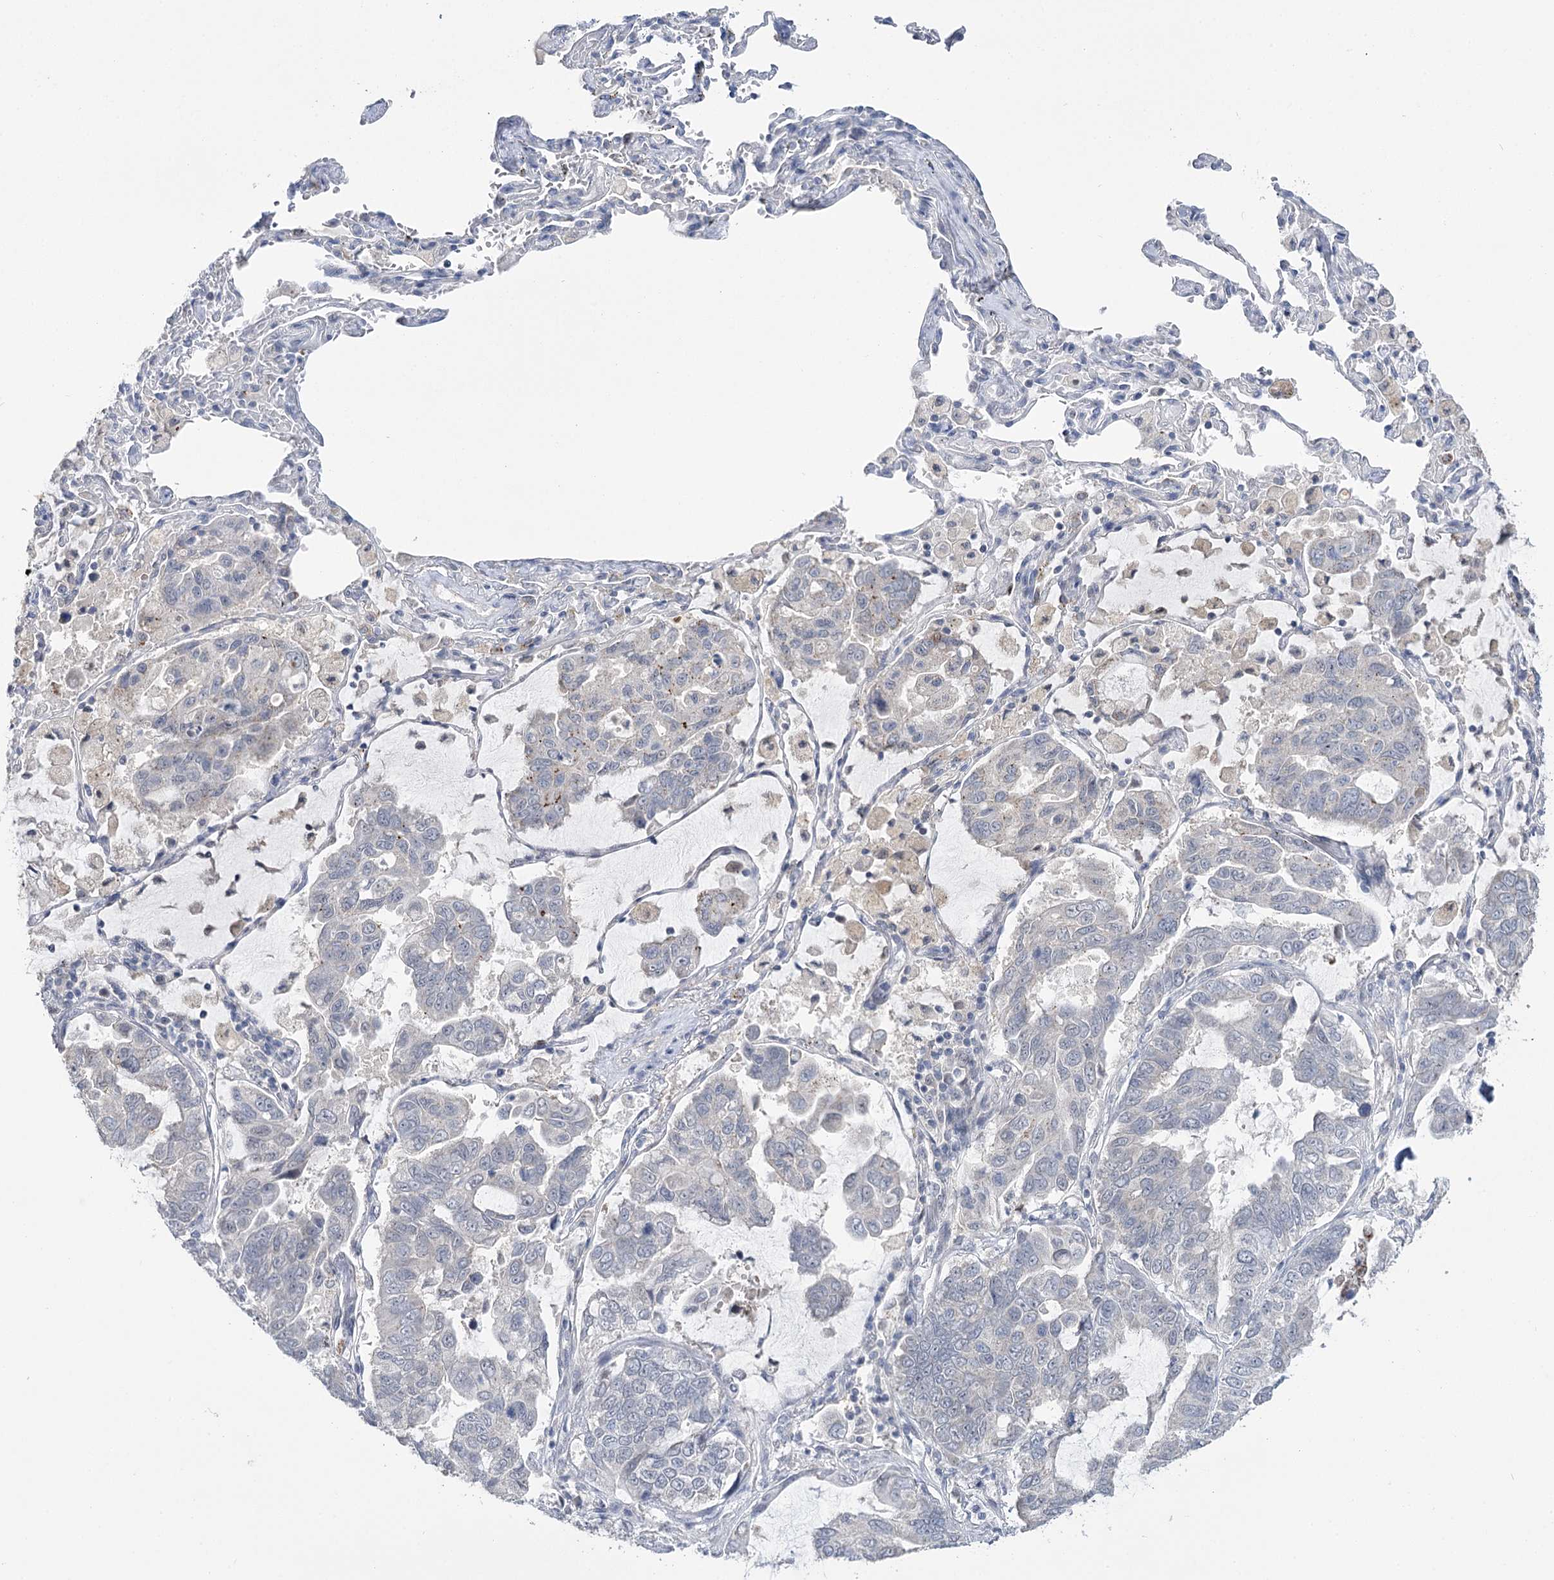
{"staining": {"intensity": "negative", "quantity": "none", "location": "none"}, "tissue": "lung cancer", "cell_type": "Tumor cells", "image_type": "cancer", "snomed": [{"axis": "morphology", "description": "Adenocarcinoma, NOS"}, {"axis": "topography", "description": "Lung"}], "caption": "DAB immunohistochemical staining of human lung cancer (adenocarcinoma) demonstrates no significant staining in tumor cells.", "gene": "PHYHIPL", "patient": {"sex": "male", "age": 64}}